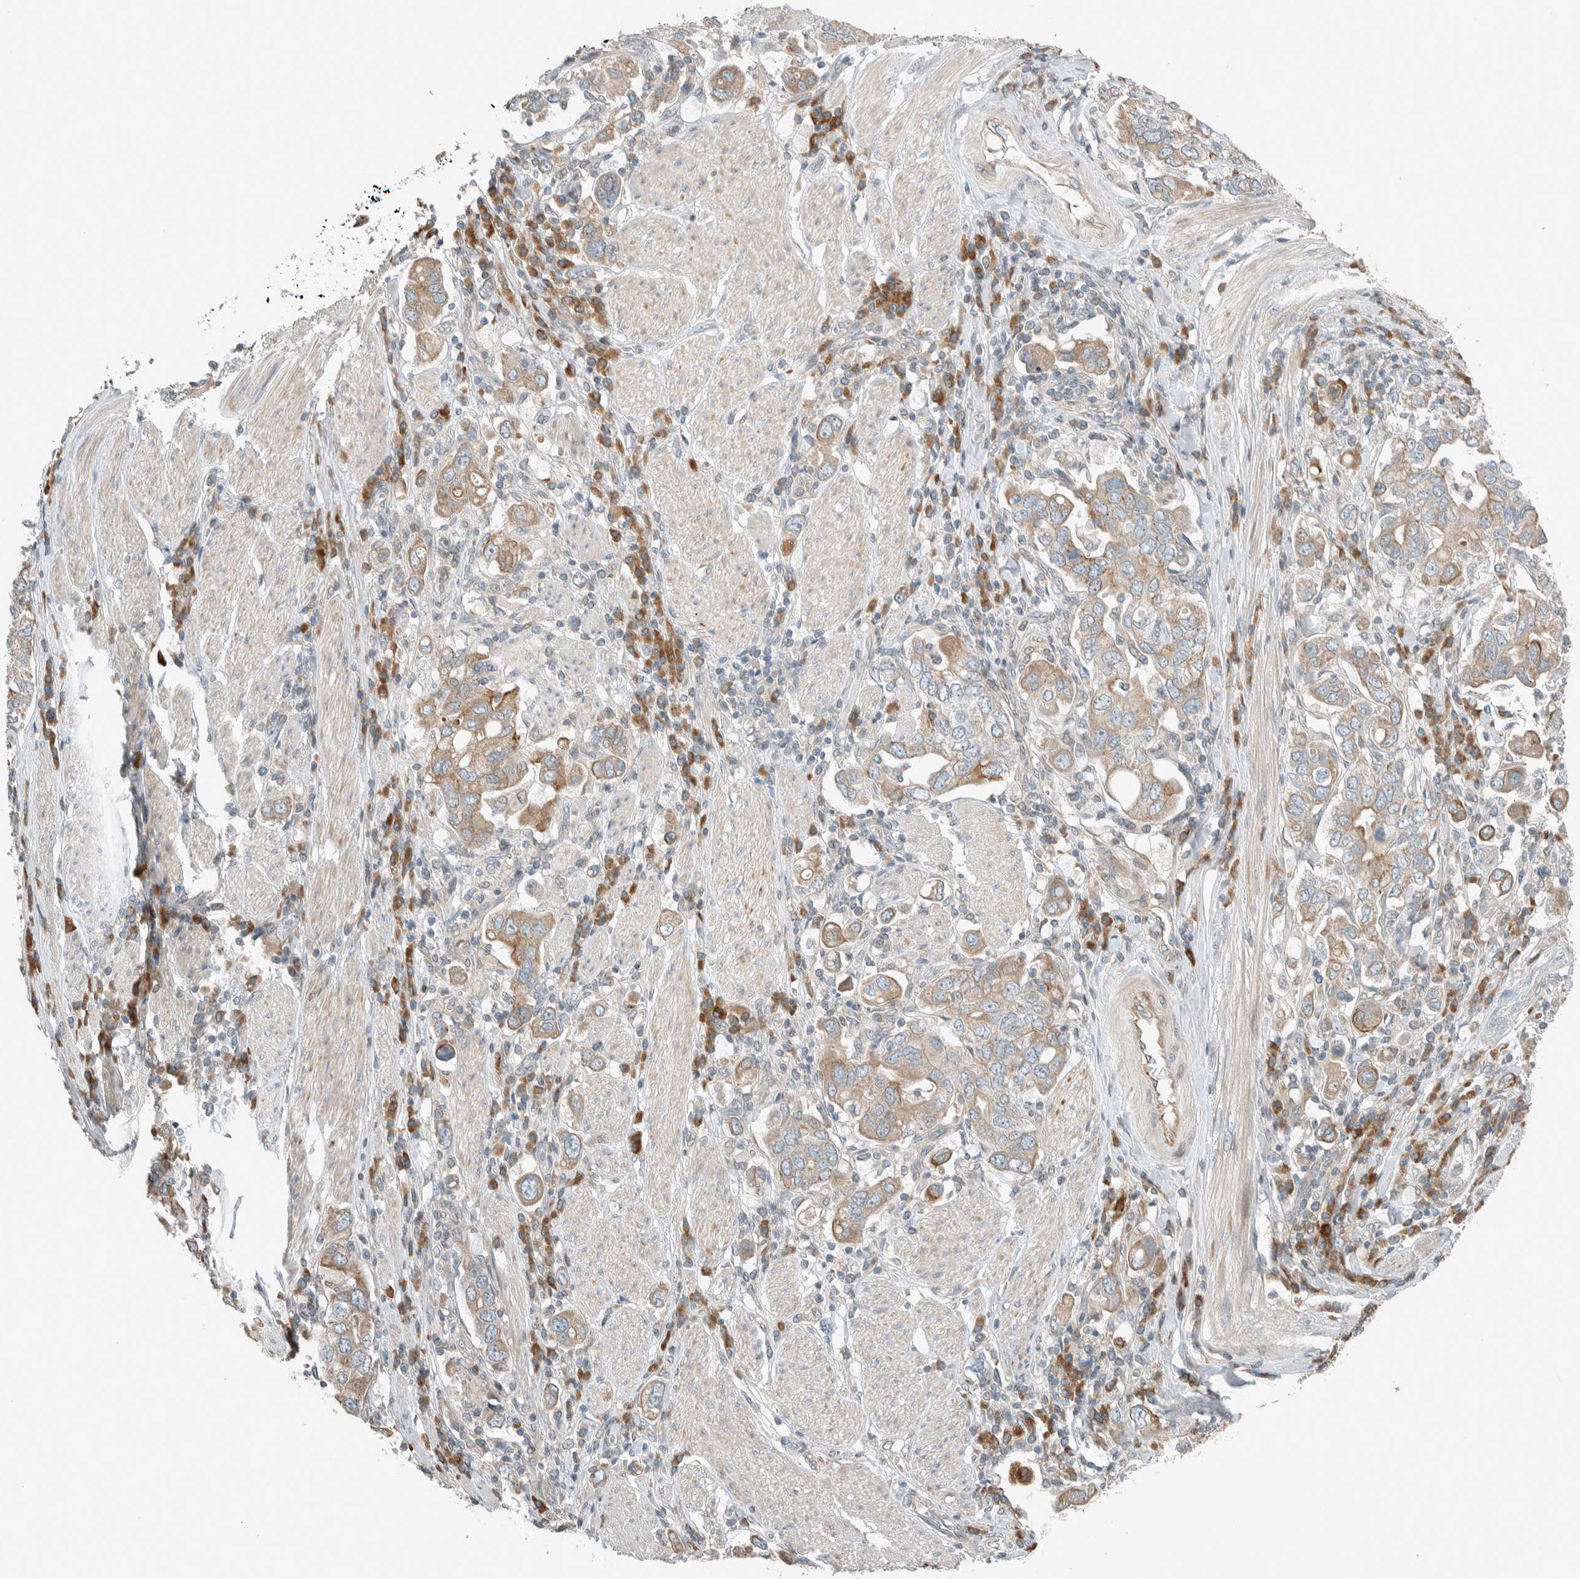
{"staining": {"intensity": "weak", "quantity": ">75%", "location": "cytoplasmic/membranous"}, "tissue": "stomach cancer", "cell_type": "Tumor cells", "image_type": "cancer", "snomed": [{"axis": "morphology", "description": "Adenocarcinoma, NOS"}, {"axis": "topography", "description": "Stomach, upper"}], "caption": "Human adenocarcinoma (stomach) stained for a protein (brown) displays weak cytoplasmic/membranous positive positivity in about >75% of tumor cells.", "gene": "SEL1L", "patient": {"sex": "male", "age": 62}}